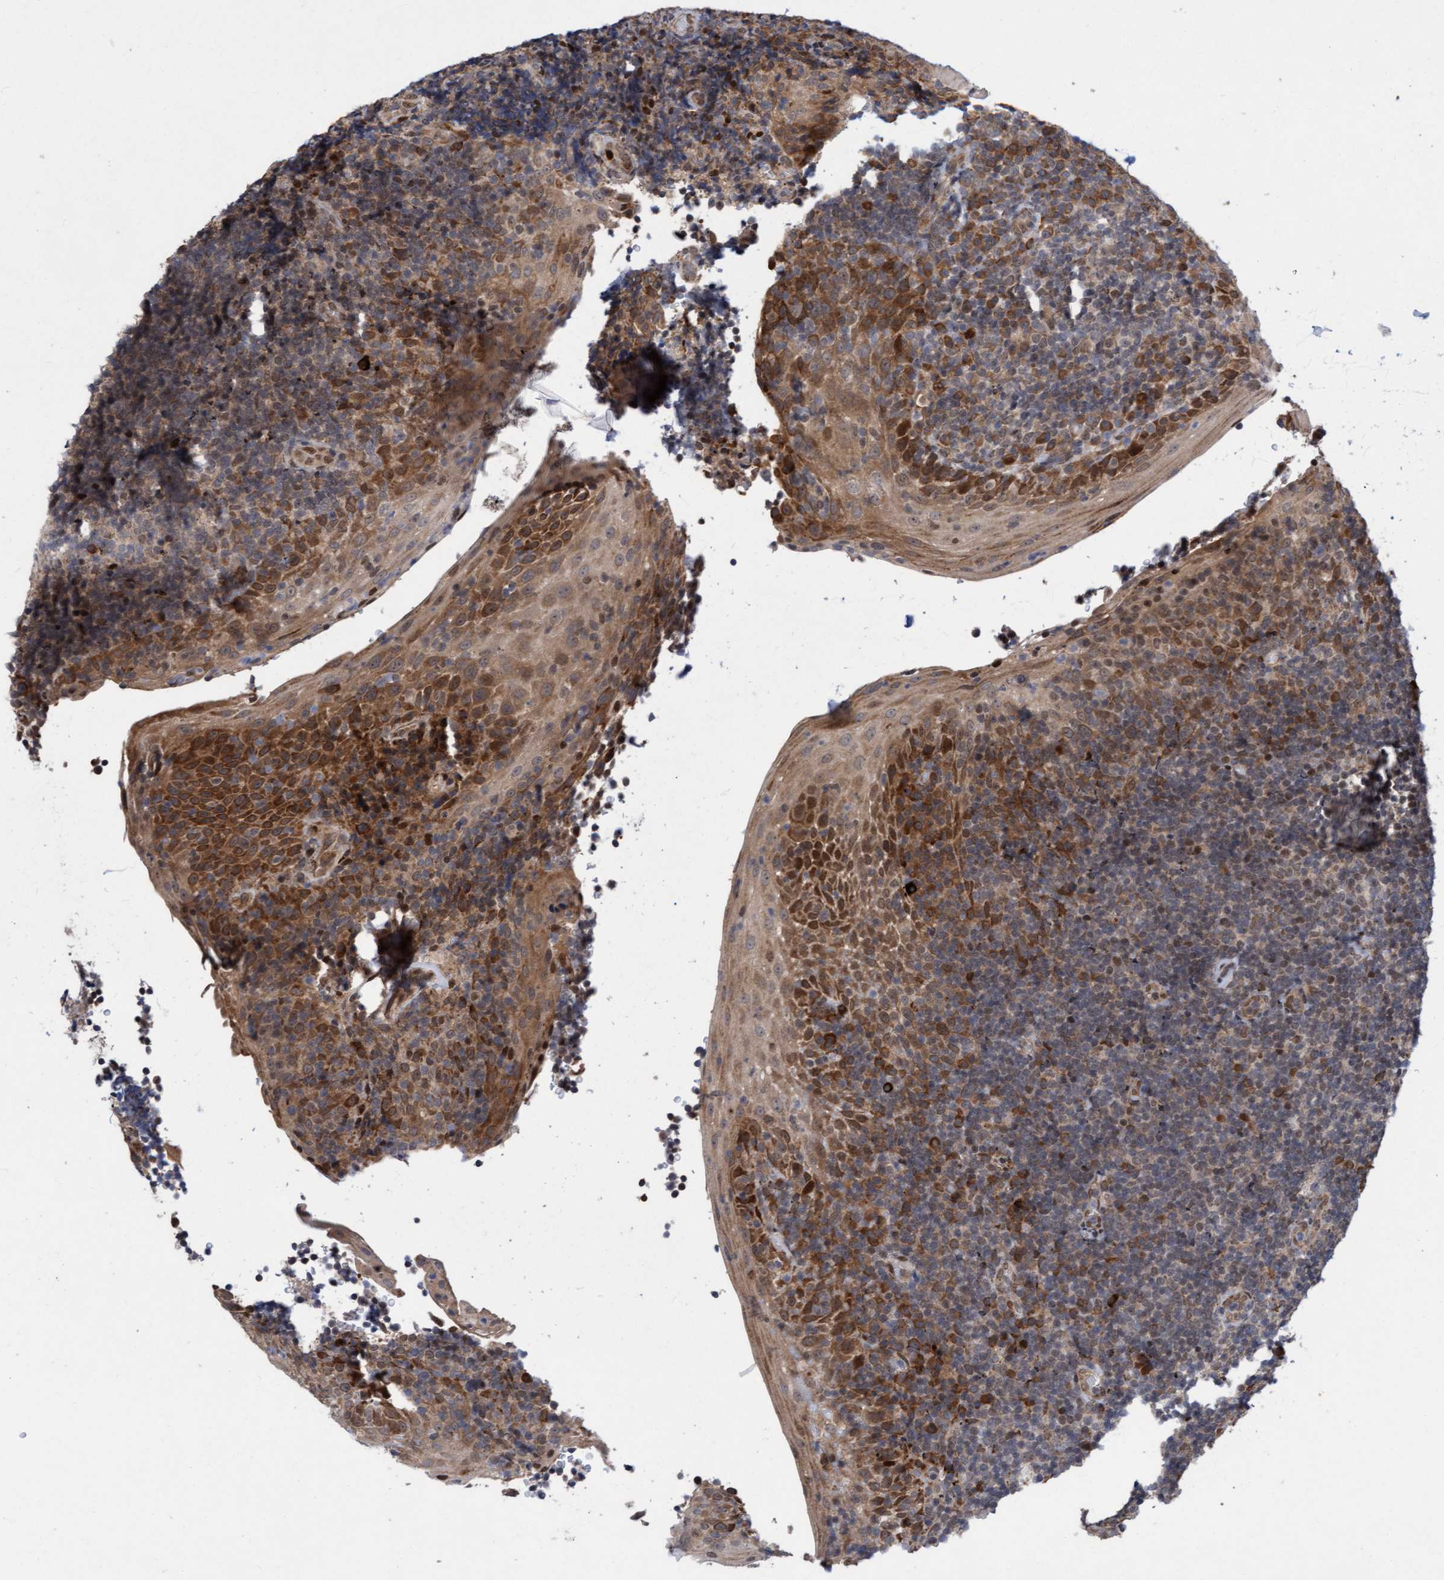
{"staining": {"intensity": "moderate", "quantity": "25%-75%", "location": "cytoplasmic/membranous,nuclear"}, "tissue": "tonsil", "cell_type": "Germinal center cells", "image_type": "normal", "snomed": [{"axis": "morphology", "description": "Normal tissue, NOS"}, {"axis": "topography", "description": "Tonsil"}], "caption": "IHC of normal tonsil displays medium levels of moderate cytoplasmic/membranous,nuclear staining in about 25%-75% of germinal center cells.", "gene": "TANC2", "patient": {"sex": "male", "age": 37}}